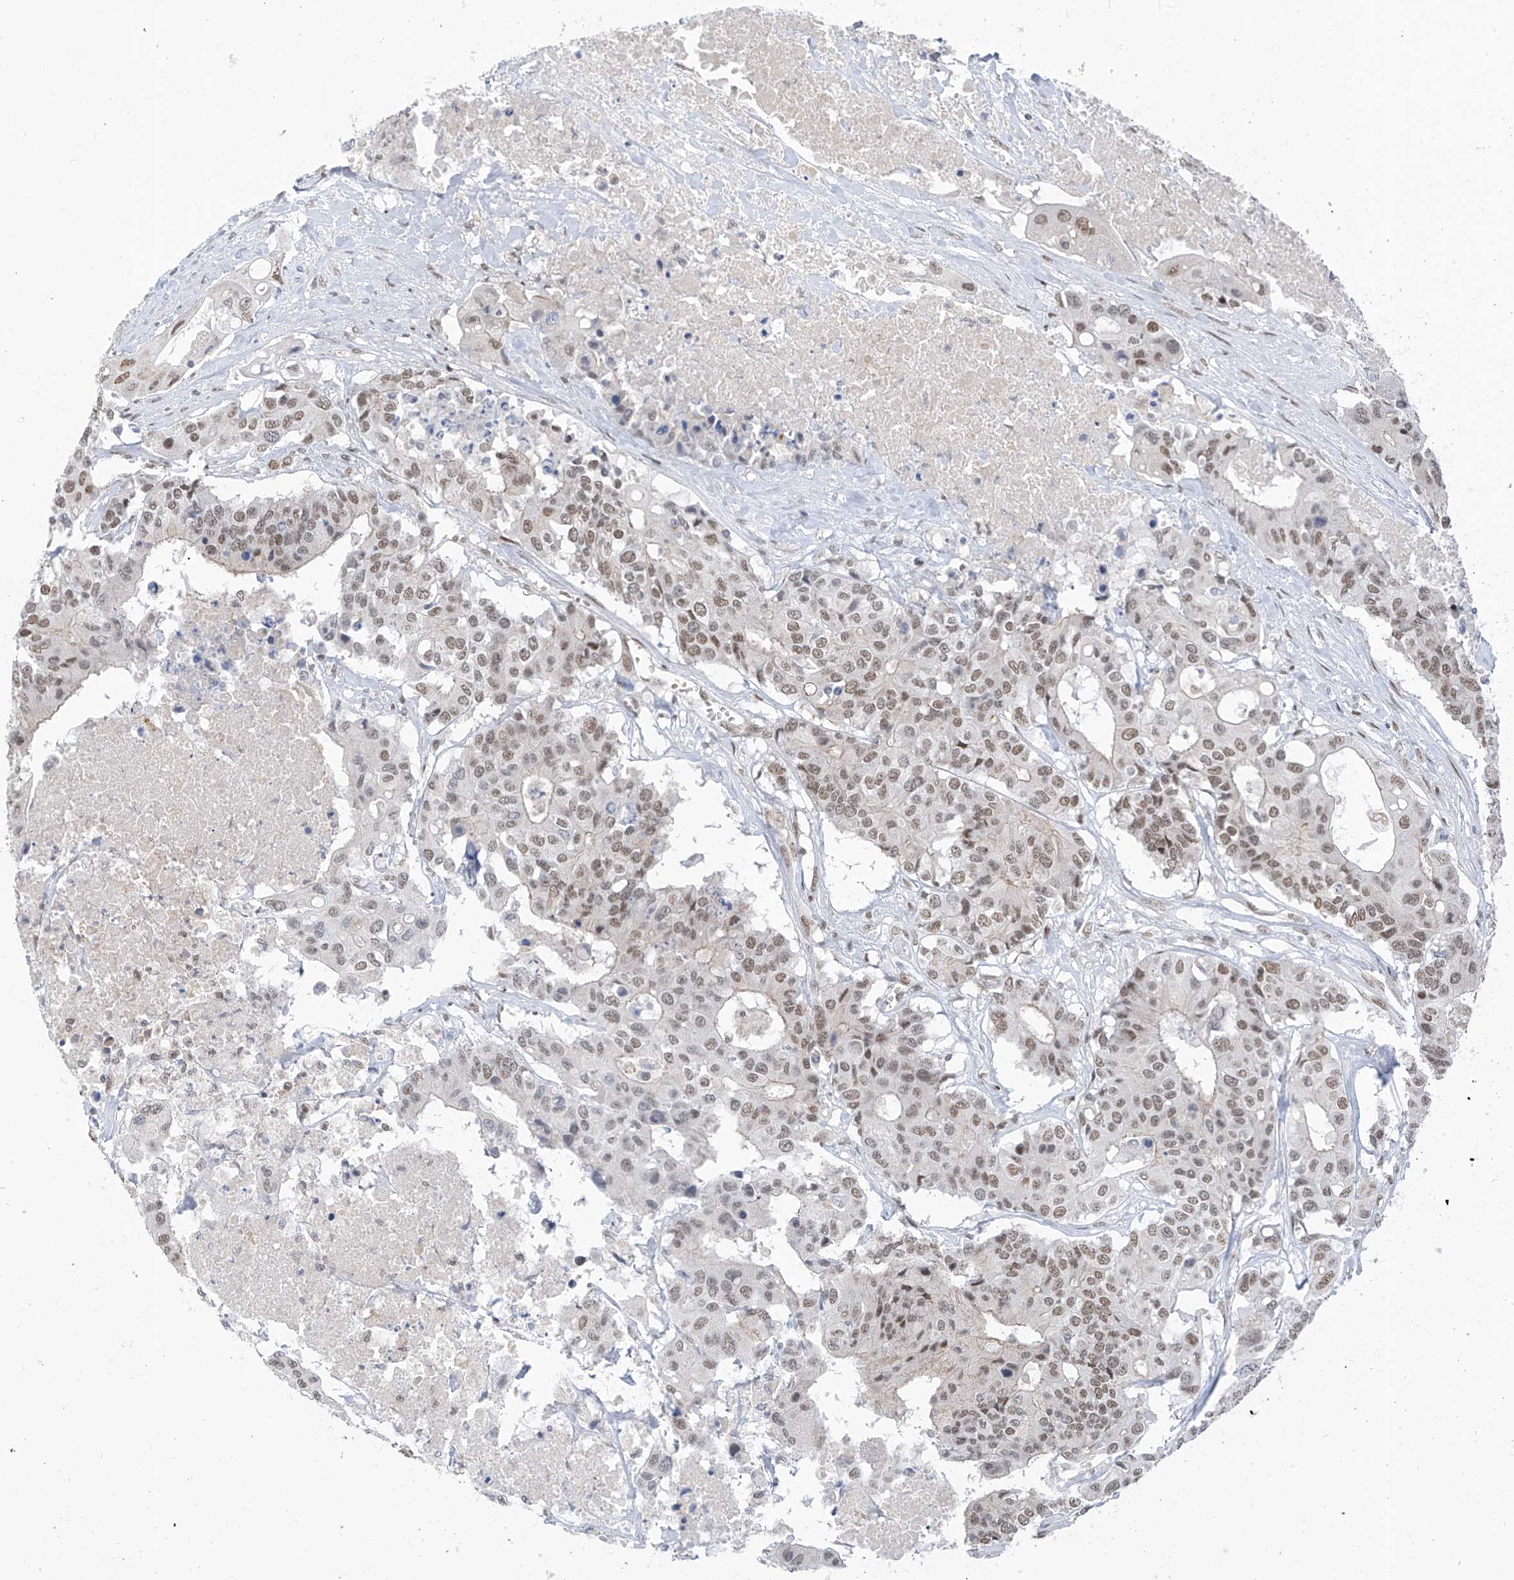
{"staining": {"intensity": "moderate", "quantity": ">75%", "location": "nuclear"}, "tissue": "colorectal cancer", "cell_type": "Tumor cells", "image_type": "cancer", "snomed": [{"axis": "morphology", "description": "Adenocarcinoma, NOS"}, {"axis": "topography", "description": "Colon"}], "caption": "A medium amount of moderate nuclear expression is appreciated in about >75% of tumor cells in colorectal cancer (adenocarcinoma) tissue.", "gene": "MCM9", "patient": {"sex": "male", "age": 77}}